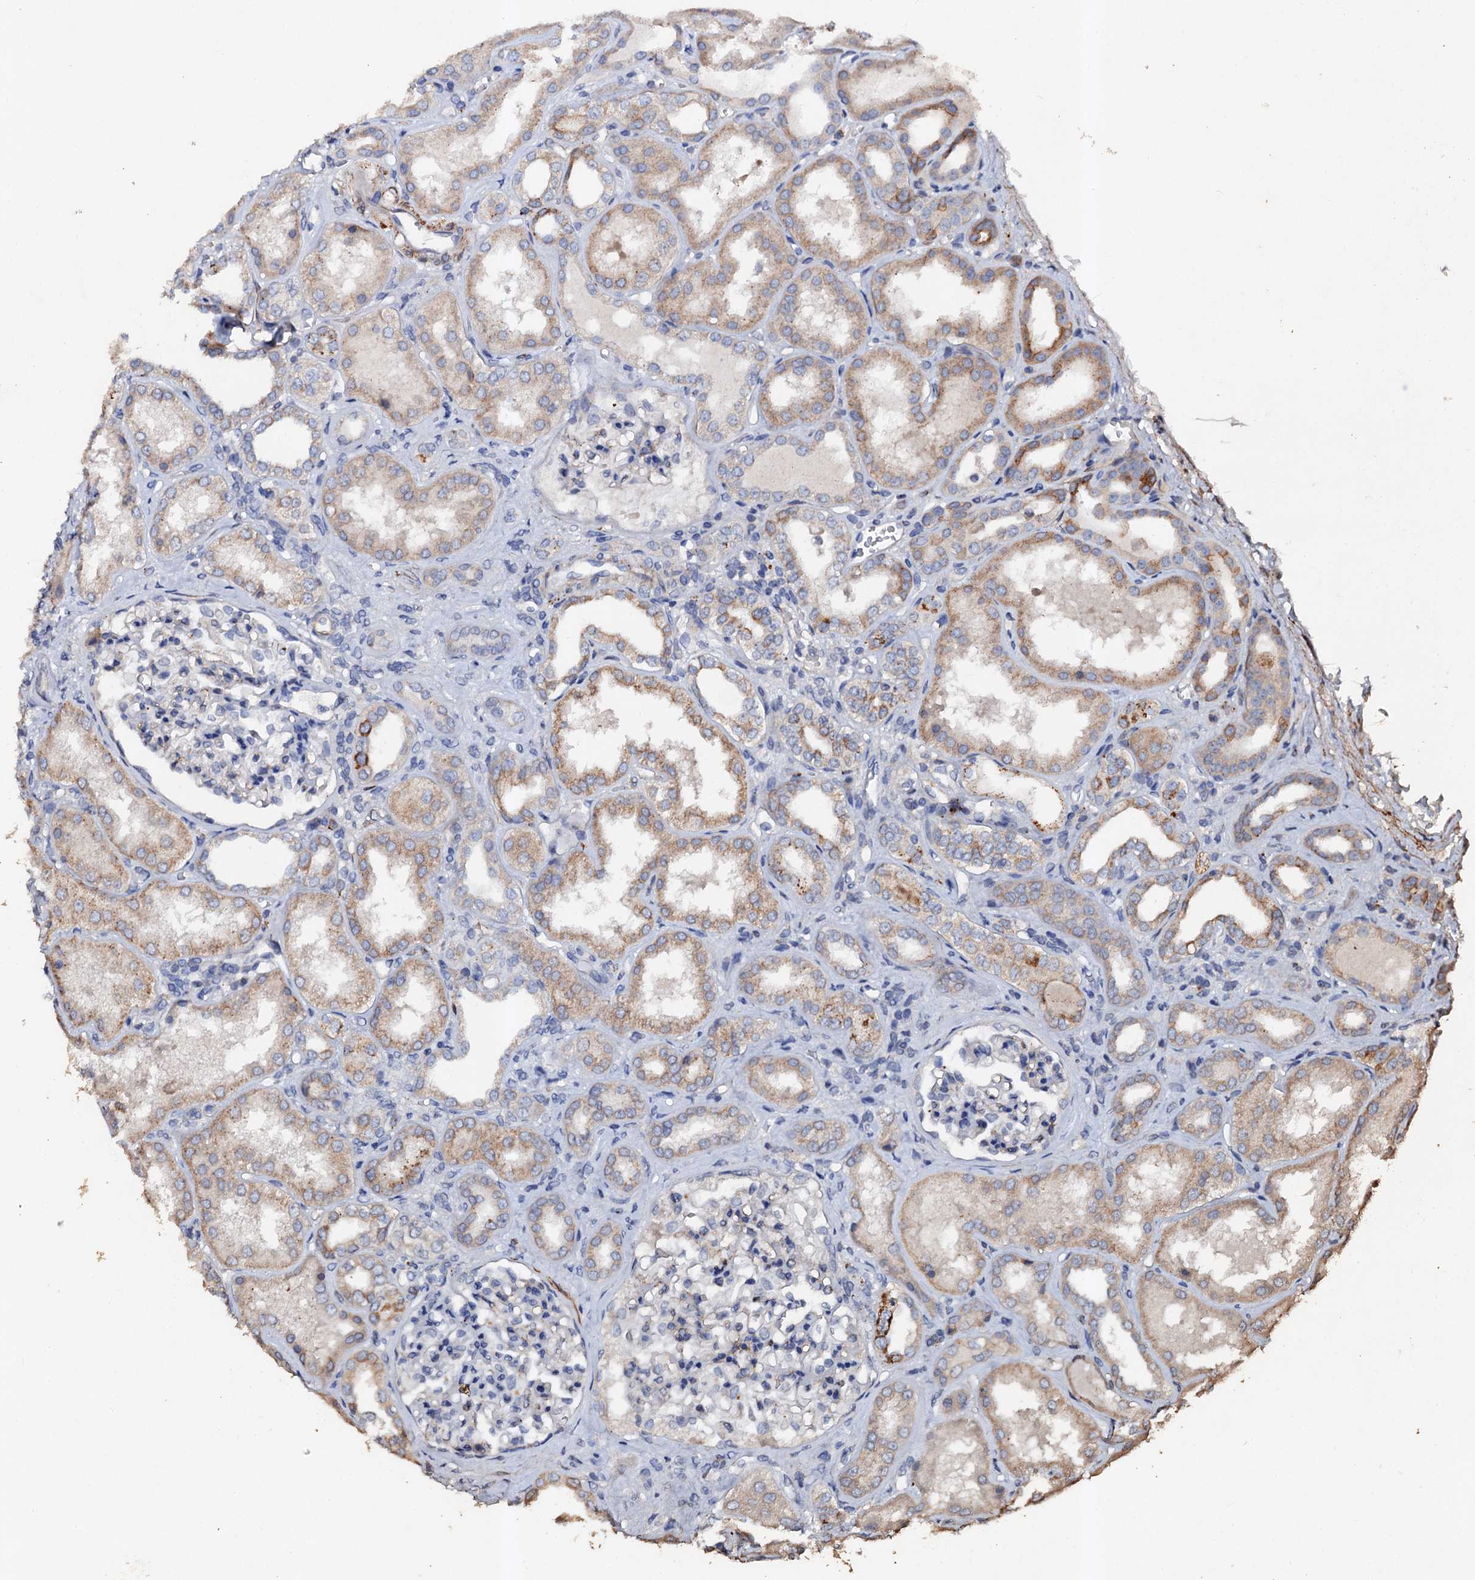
{"staining": {"intensity": "negative", "quantity": "none", "location": "none"}, "tissue": "kidney", "cell_type": "Cells in glomeruli", "image_type": "normal", "snomed": [{"axis": "morphology", "description": "Normal tissue, NOS"}, {"axis": "topography", "description": "Kidney"}], "caption": "Photomicrograph shows no significant protein staining in cells in glomeruli of benign kidney. (DAB (3,3'-diaminobenzidine) immunohistochemistry visualized using brightfield microscopy, high magnification).", "gene": "VPS36", "patient": {"sex": "female", "age": 56}}